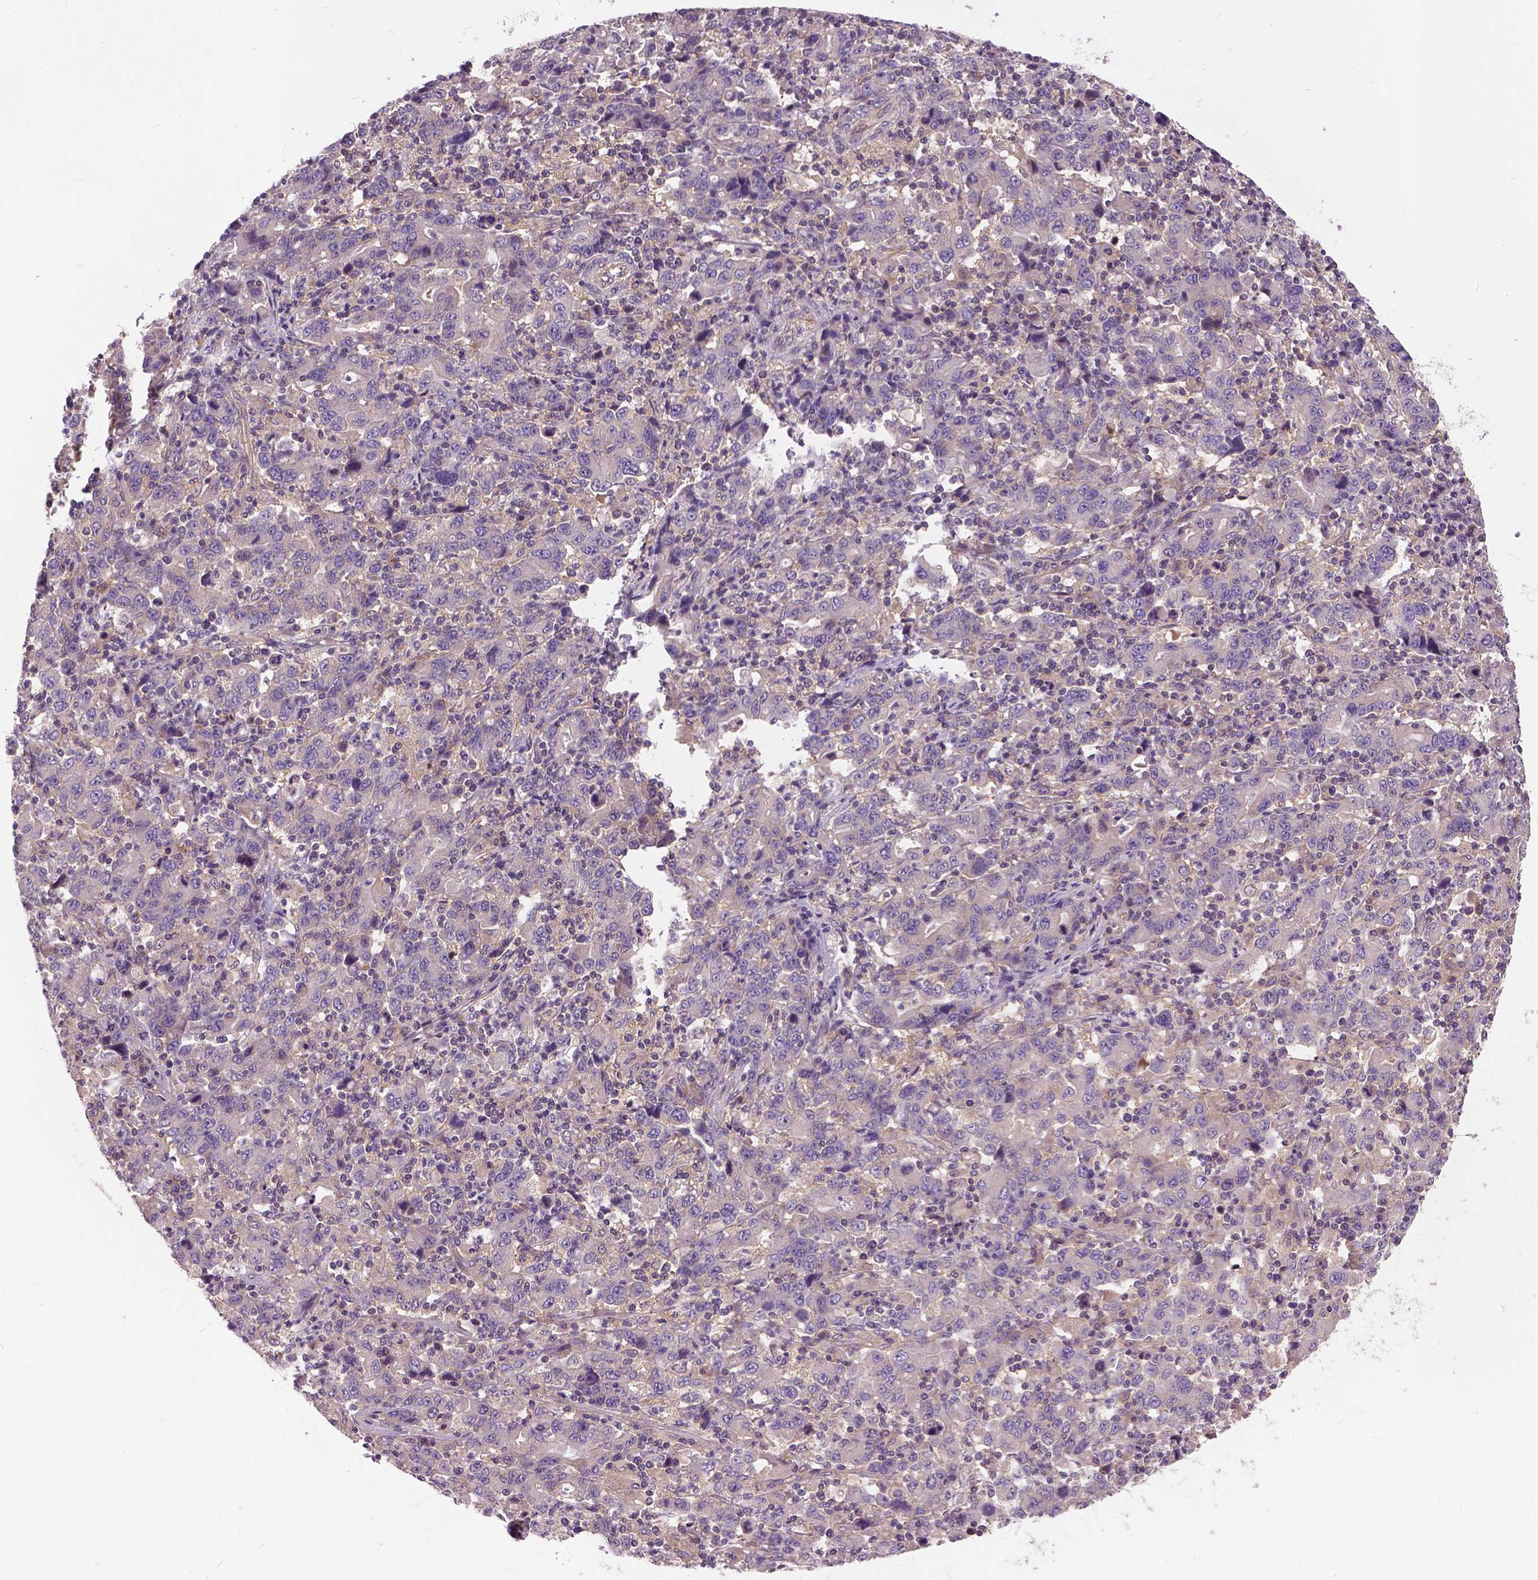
{"staining": {"intensity": "negative", "quantity": "none", "location": "none"}, "tissue": "stomach cancer", "cell_type": "Tumor cells", "image_type": "cancer", "snomed": [{"axis": "morphology", "description": "Adenocarcinoma, NOS"}, {"axis": "topography", "description": "Stomach, upper"}], "caption": "Immunohistochemistry (IHC) of human stomach cancer (adenocarcinoma) displays no positivity in tumor cells.", "gene": "MZT1", "patient": {"sex": "male", "age": 69}}